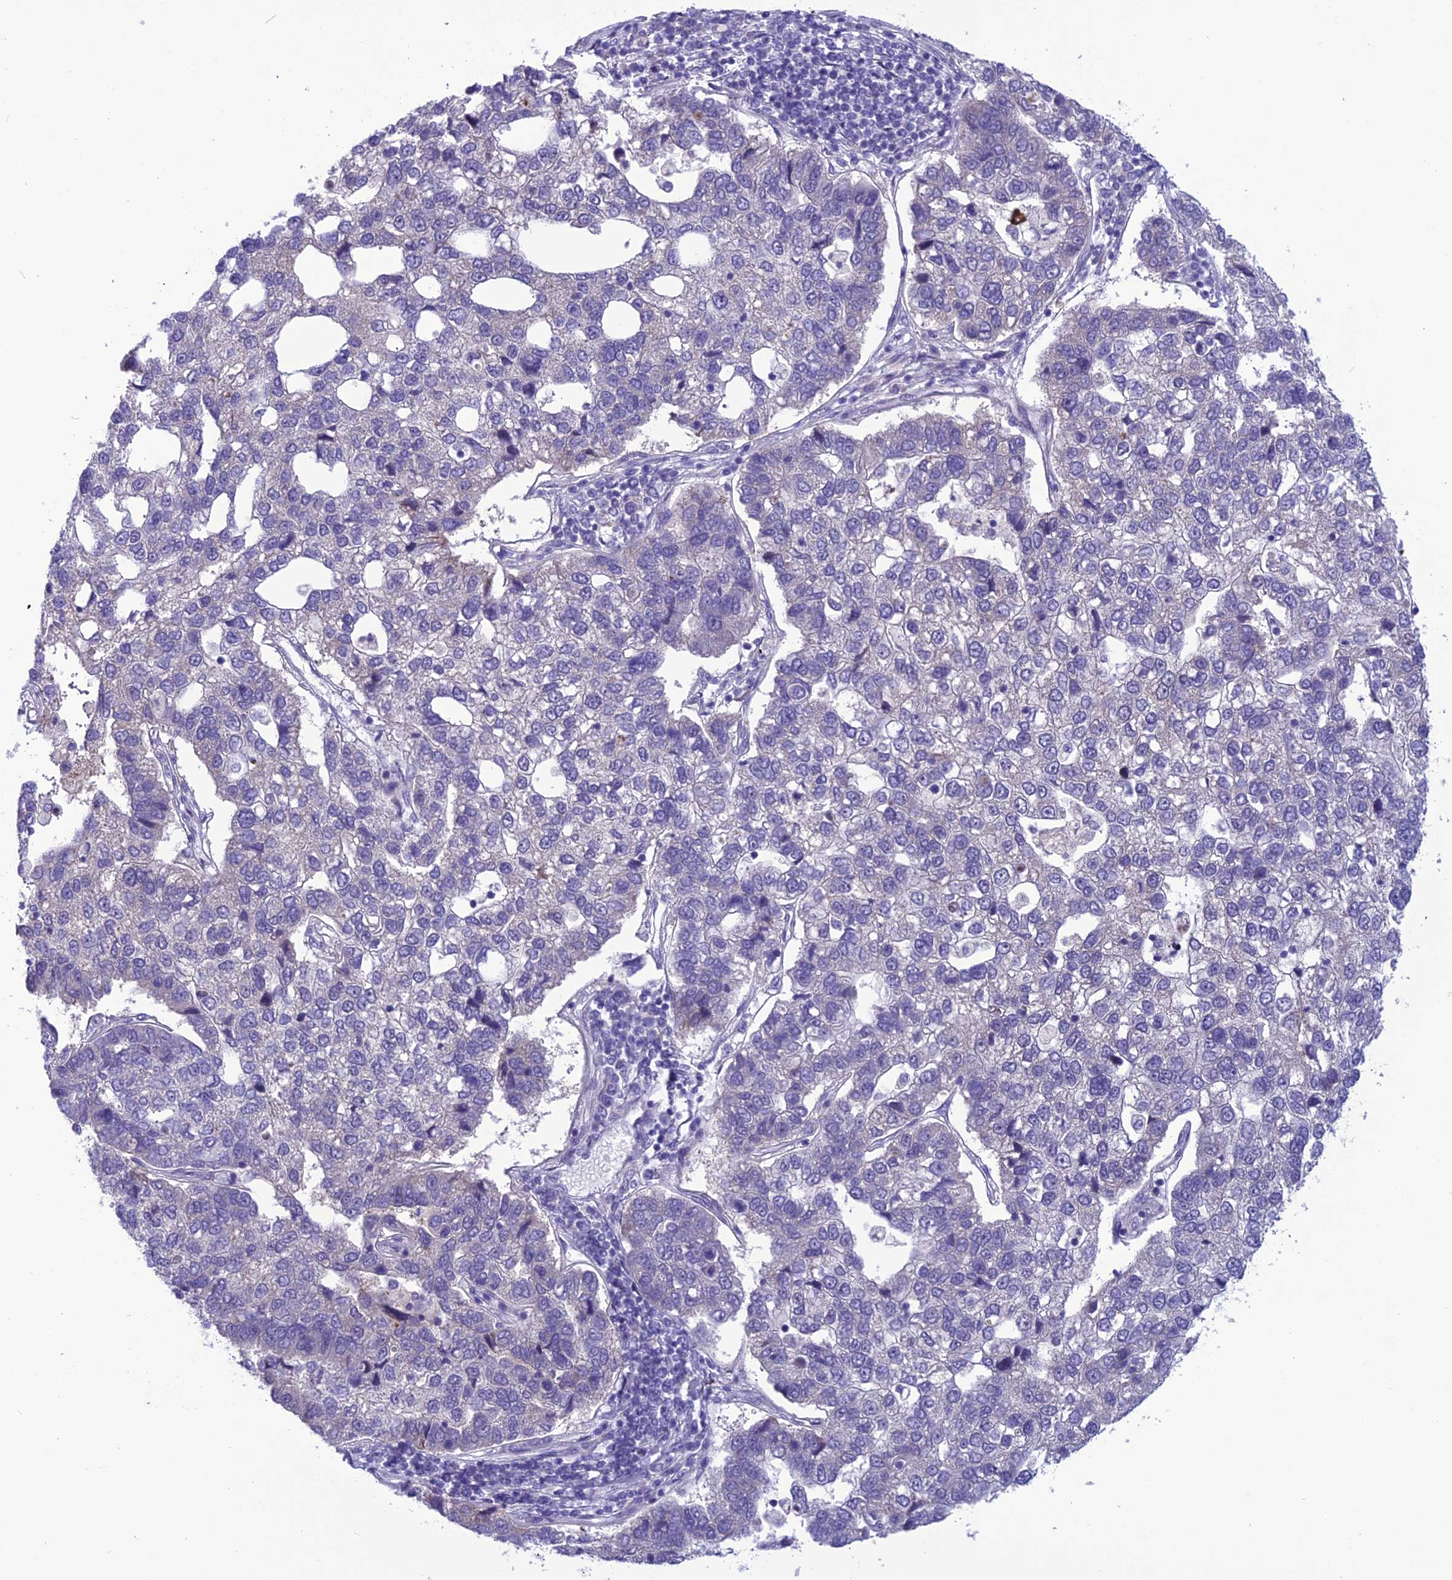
{"staining": {"intensity": "negative", "quantity": "none", "location": "none"}, "tissue": "pancreatic cancer", "cell_type": "Tumor cells", "image_type": "cancer", "snomed": [{"axis": "morphology", "description": "Adenocarcinoma, NOS"}, {"axis": "topography", "description": "Pancreas"}], "caption": "Protein analysis of pancreatic cancer (adenocarcinoma) reveals no significant positivity in tumor cells.", "gene": "PSMF1", "patient": {"sex": "female", "age": 61}}